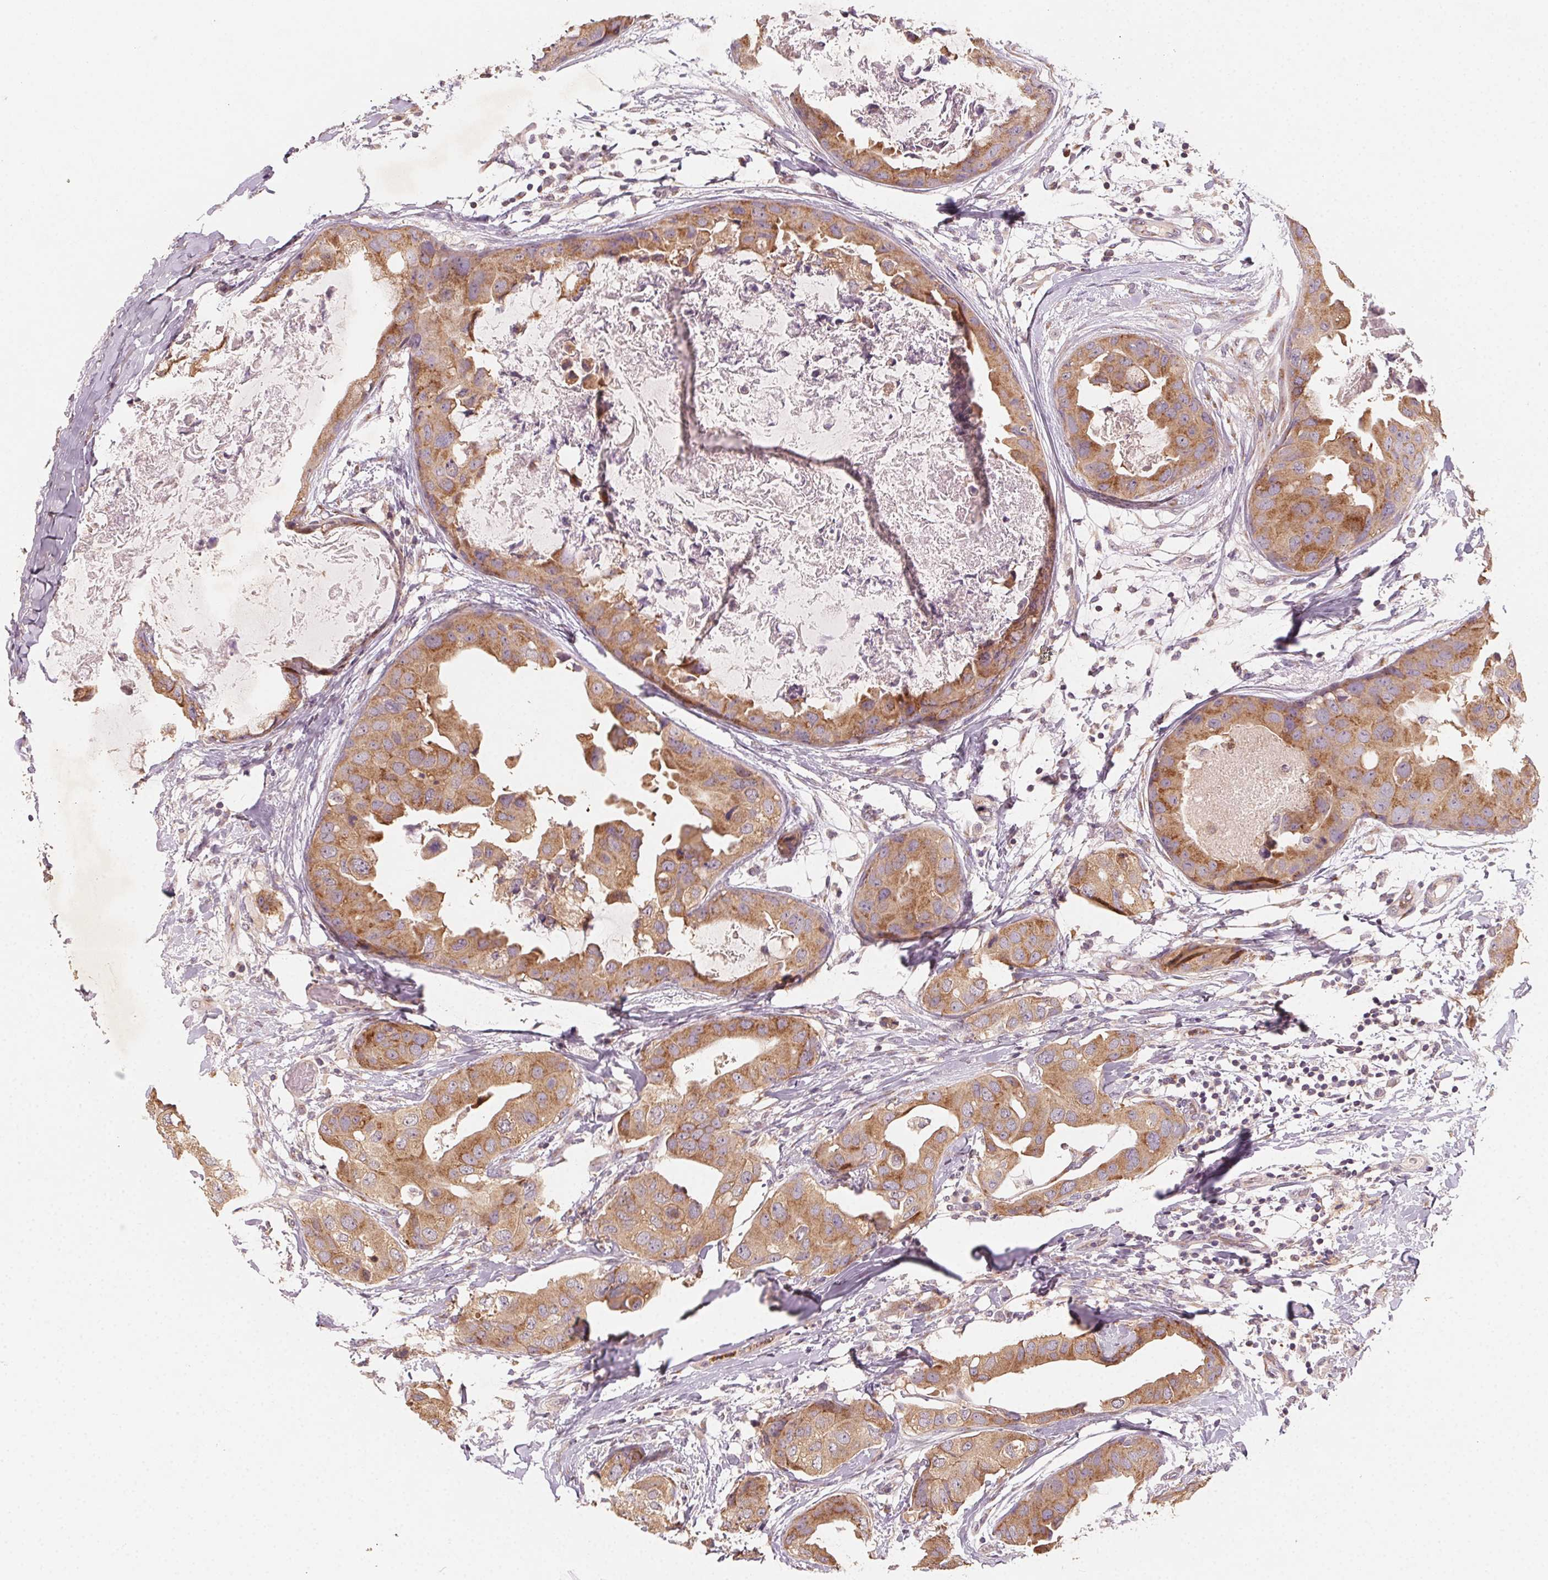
{"staining": {"intensity": "moderate", "quantity": ">75%", "location": "cytoplasmic/membranous"}, "tissue": "breast cancer", "cell_type": "Tumor cells", "image_type": "cancer", "snomed": [{"axis": "morphology", "description": "Normal tissue, NOS"}, {"axis": "morphology", "description": "Duct carcinoma"}, {"axis": "topography", "description": "Breast"}], "caption": "Immunohistochemistry staining of breast infiltrating ductal carcinoma, which reveals medium levels of moderate cytoplasmic/membranous positivity in approximately >75% of tumor cells indicating moderate cytoplasmic/membranous protein staining. The staining was performed using DAB (3,3'-diaminobenzidine) (brown) for protein detection and nuclei were counterstained in hematoxylin (blue).", "gene": "AP1S1", "patient": {"sex": "female", "age": 40}}